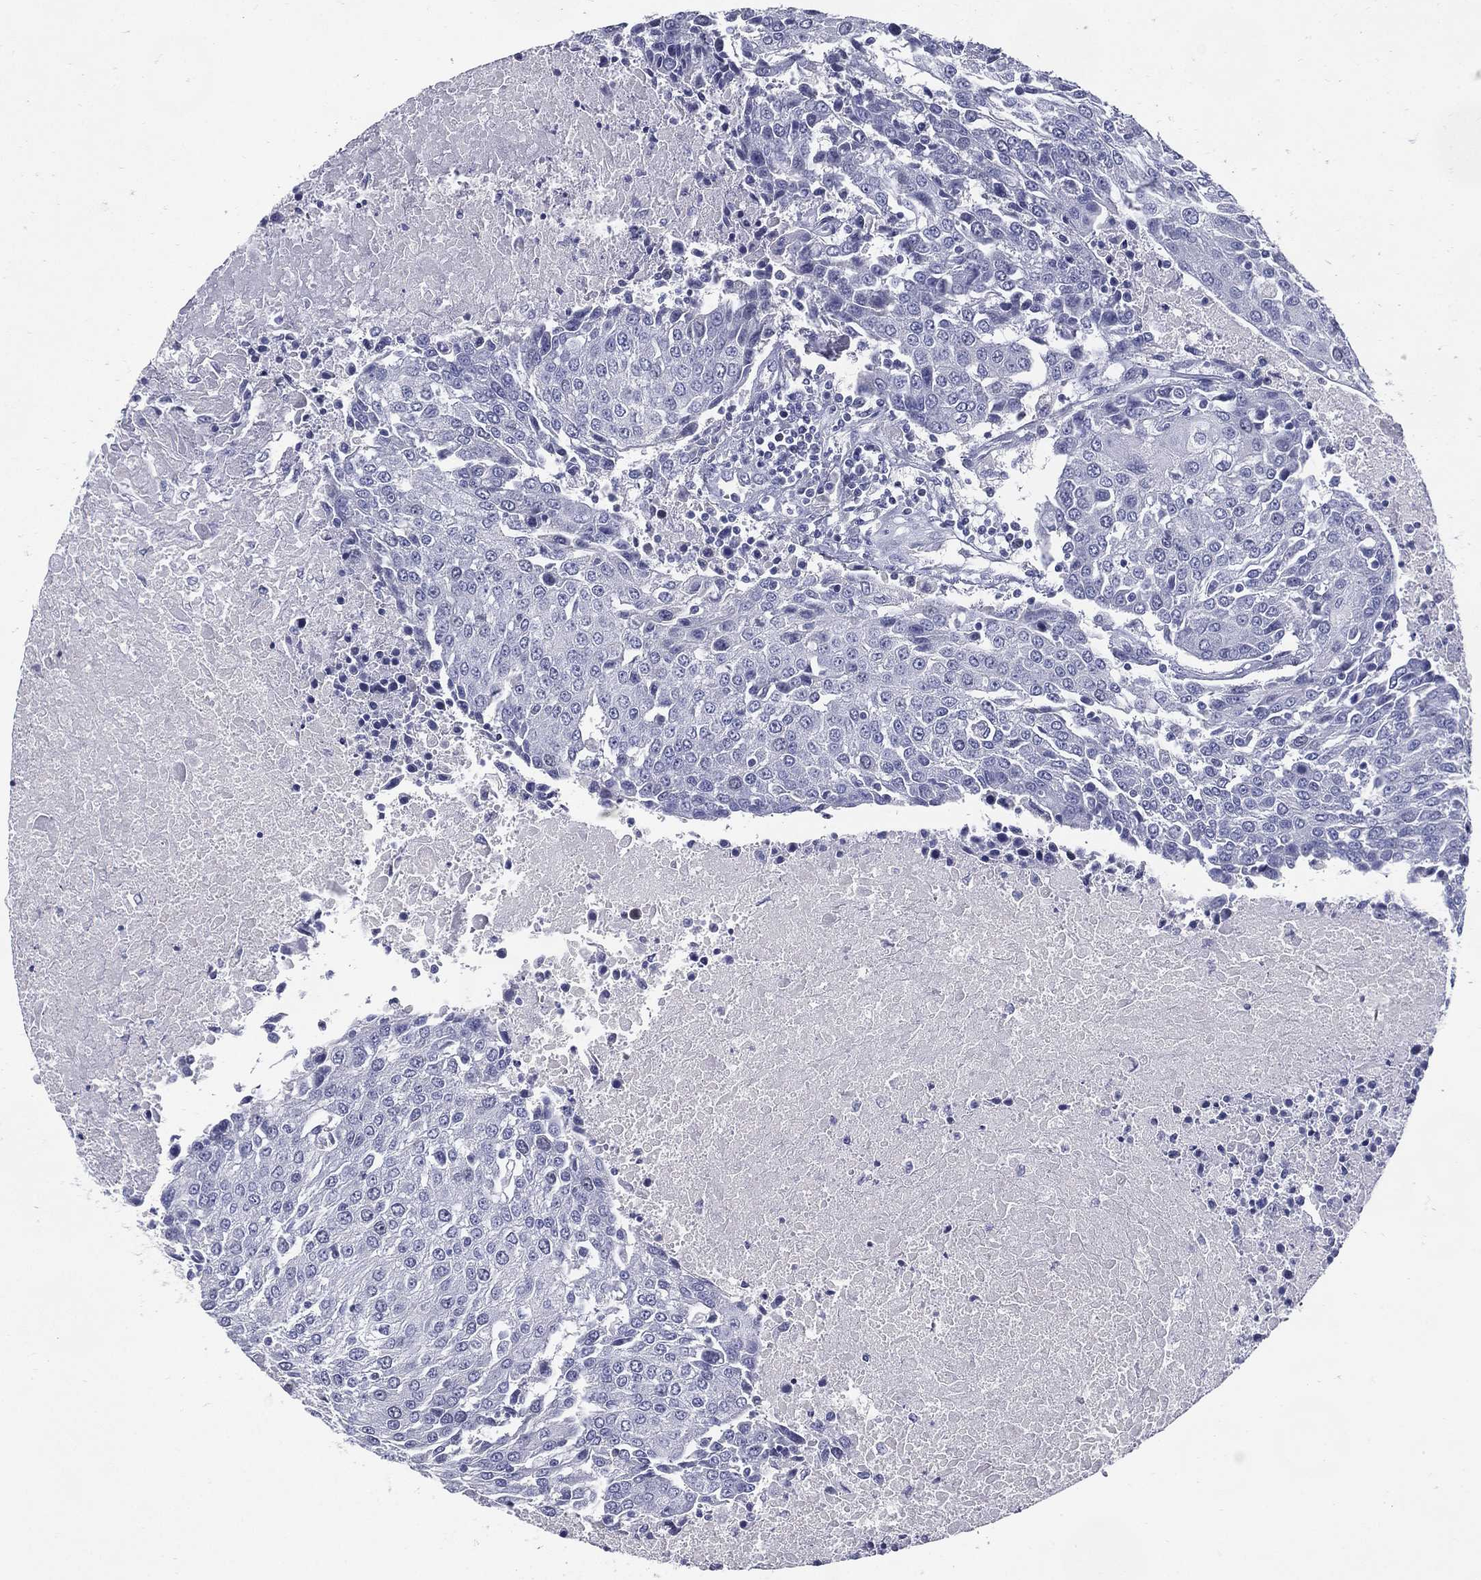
{"staining": {"intensity": "negative", "quantity": "none", "location": "none"}, "tissue": "urothelial cancer", "cell_type": "Tumor cells", "image_type": "cancer", "snomed": [{"axis": "morphology", "description": "Urothelial carcinoma, High grade"}, {"axis": "topography", "description": "Urinary bladder"}], "caption": "There is no significant staining in tumor cells of urothelial cancer. The staining was performed using DAB (3,3'-diaminobenzidine) to visualize the protein expression in brown, while the nuclei were stained in blue with hematoxylin (Magnification: 20x).", "gene": "KIF2C", "patient": {"sex": "female", "age": 85}}